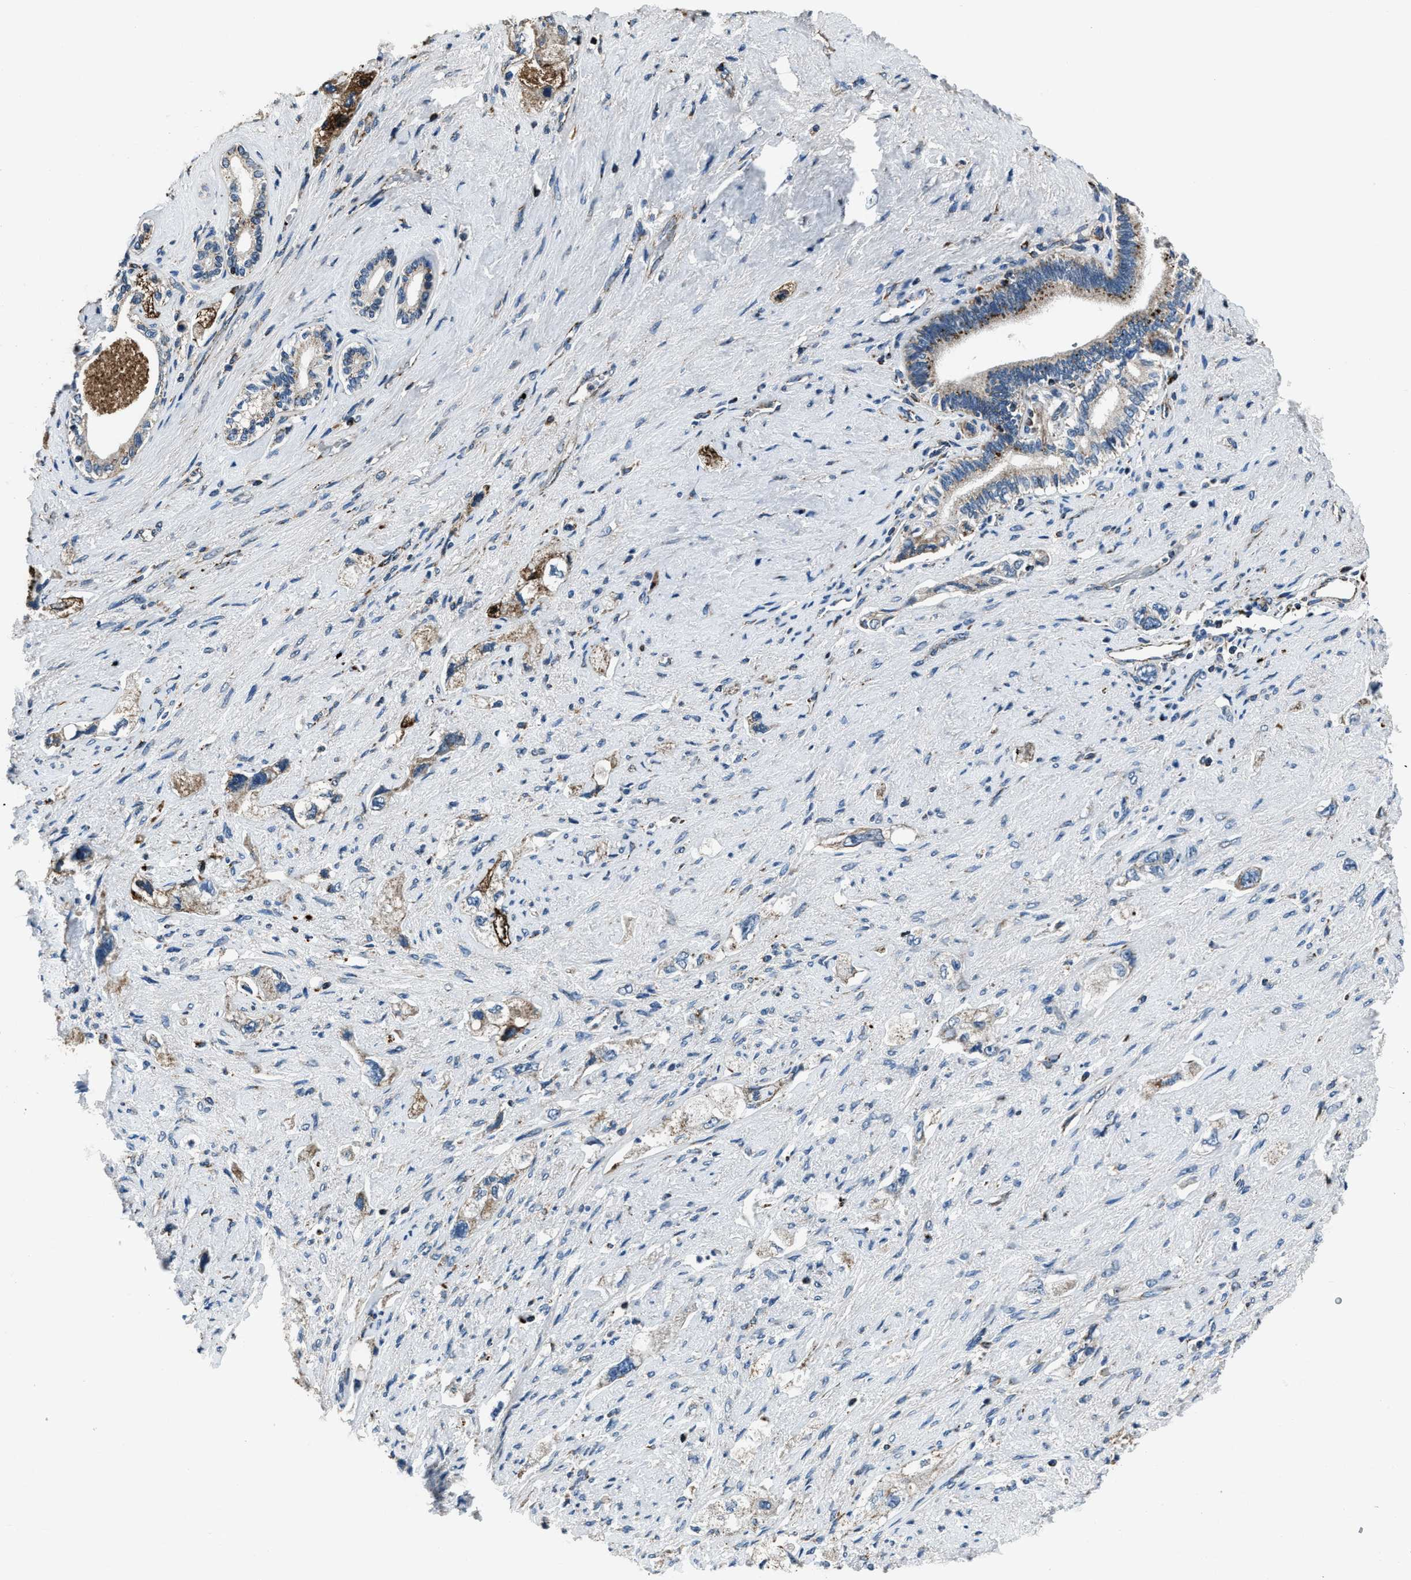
{"staining": {"intensity": "strong", "quantity": "25%-75%", "location": "cytoplasmic/membranous"}, "tissue": "pancreatic cancer", "cell_type": "Tumor cells", "image_type": "cancer", "snomed": [{"axis": "morphology", "description": "Adenocarcinoma, NOS"}, {"axis": "topography", "description": "Pancreas"}], "caption": "Pancreatic cancer (adenocarcinoma) stained with immunohistochemistry (IHC) demonstrates strong cytoplasmic/membranous positivity in approximately 25%-75% of tumor cells. (DAB = brown stain, brightfield microscopy at high magnification).", "gene": "OGDH", "patient": {"sex": "female", "age": 73}}